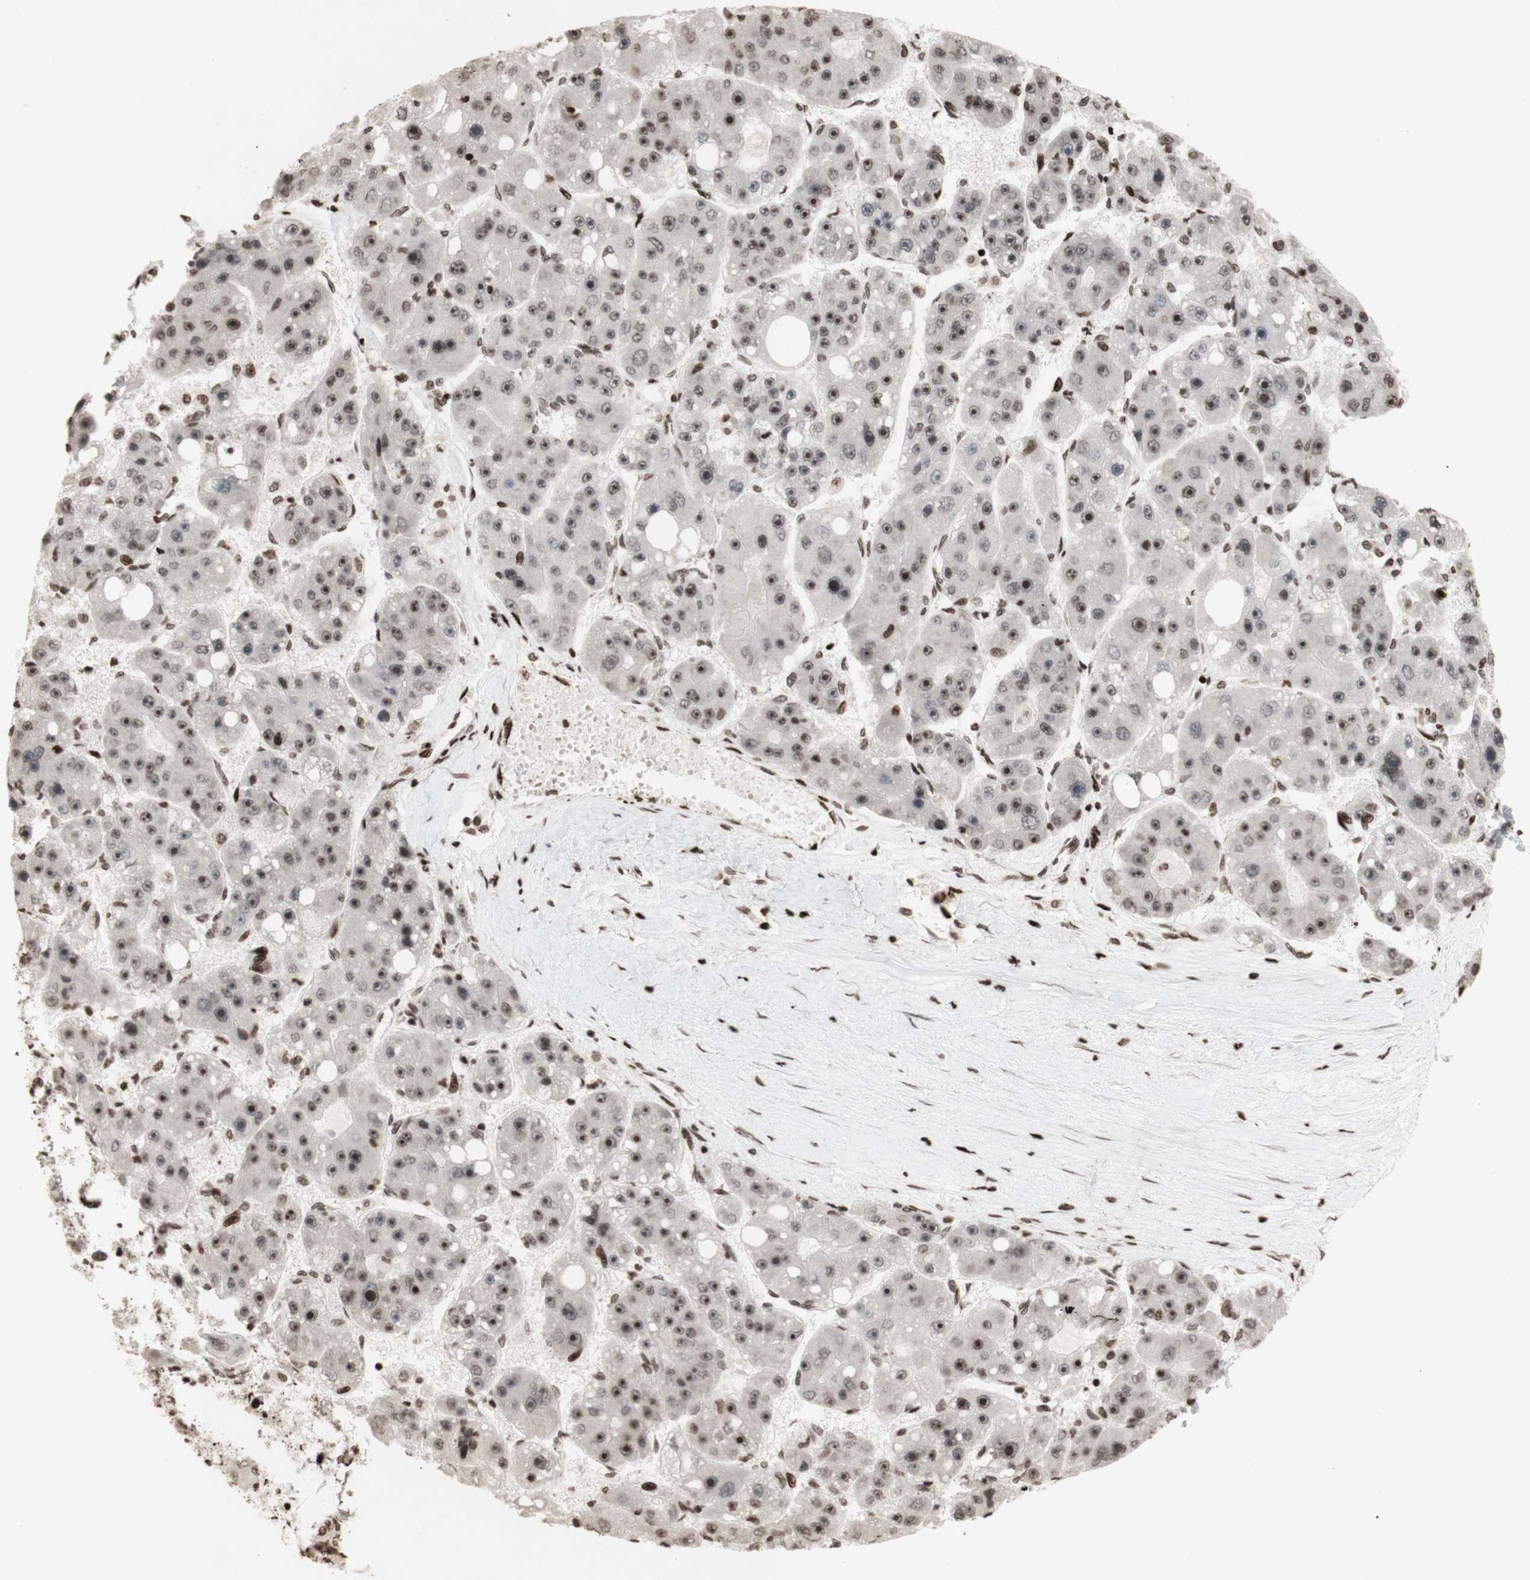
{"staining": {"intensity": "moderate", "quantity": ">75%", "location": "nuclear"}, "tissue": "liver cancer", "cell_type": "Tumor cells", "image_type": "cancer", "snomed": [{"axis": "morphology", "description": "Carcinoma, Hepatocellular, NOS"}, {"axis": "topography", "description": "Liver"}], "caption": "Tumor cells exhibit medium levels of moderate nuclear staining in approximately >75% of cells in human hepatocellular carcinoma (liver).", "gene": "NCAPD2", "patient": {"sex": "female", "age": 61}}